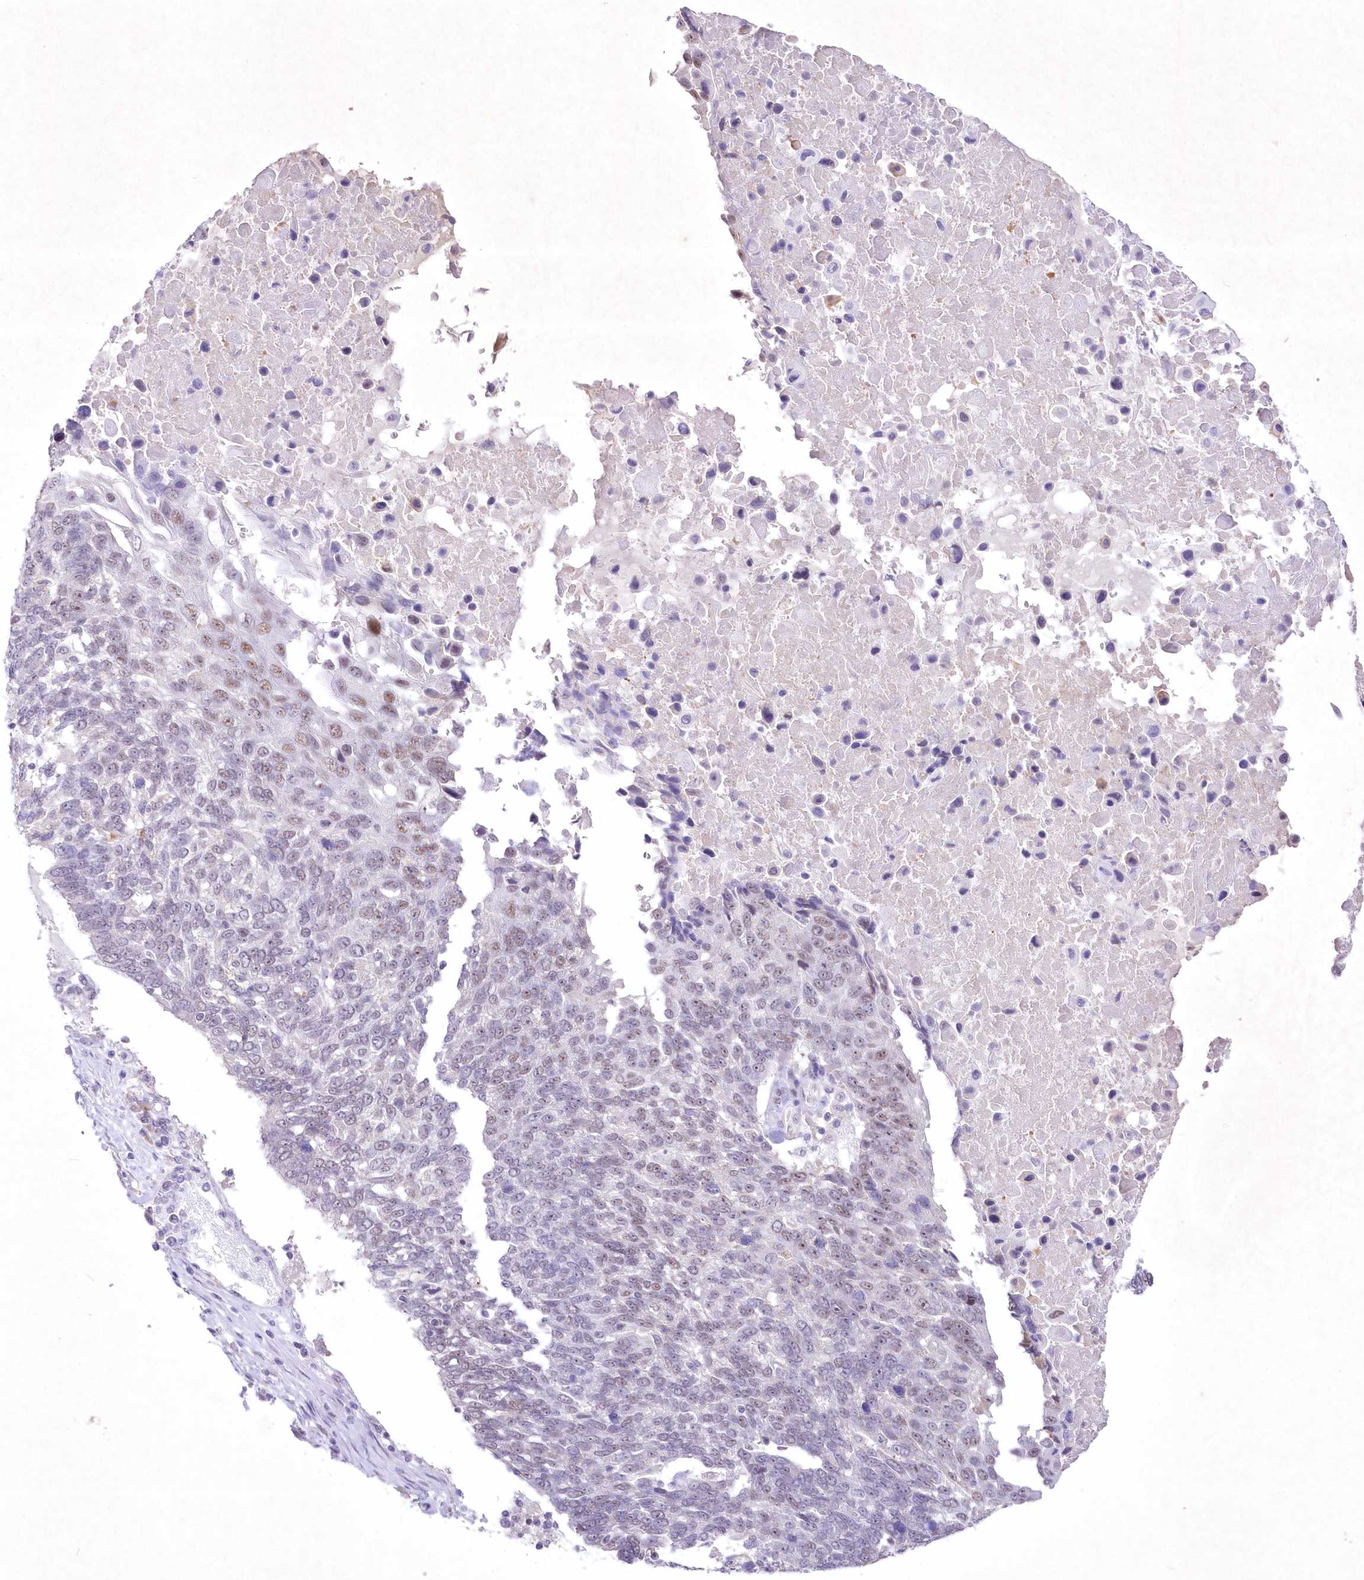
{"staining": {"intensity": "weak", "quantity": "<25%", "location": "nuclear"}, "tissue": "lung cancer", "cell_type": "Tumor cells", "image_type": "cancer", "snomed": [{"axis": "morphology", "description": "Squamous cell carcinoma, NOS"}, {"axis": "topography", "description": "Lung"}], "caption": "Tumor cells show no significant protein positivity in lung cancer. Brightfield microscopy of immunohistochemistry (IHC) stained with DAB (brown) and hematoxylin (blue), captured at high magnification.", "gene": "RBM27", "patient": {"sex": "male", "age": 66}}